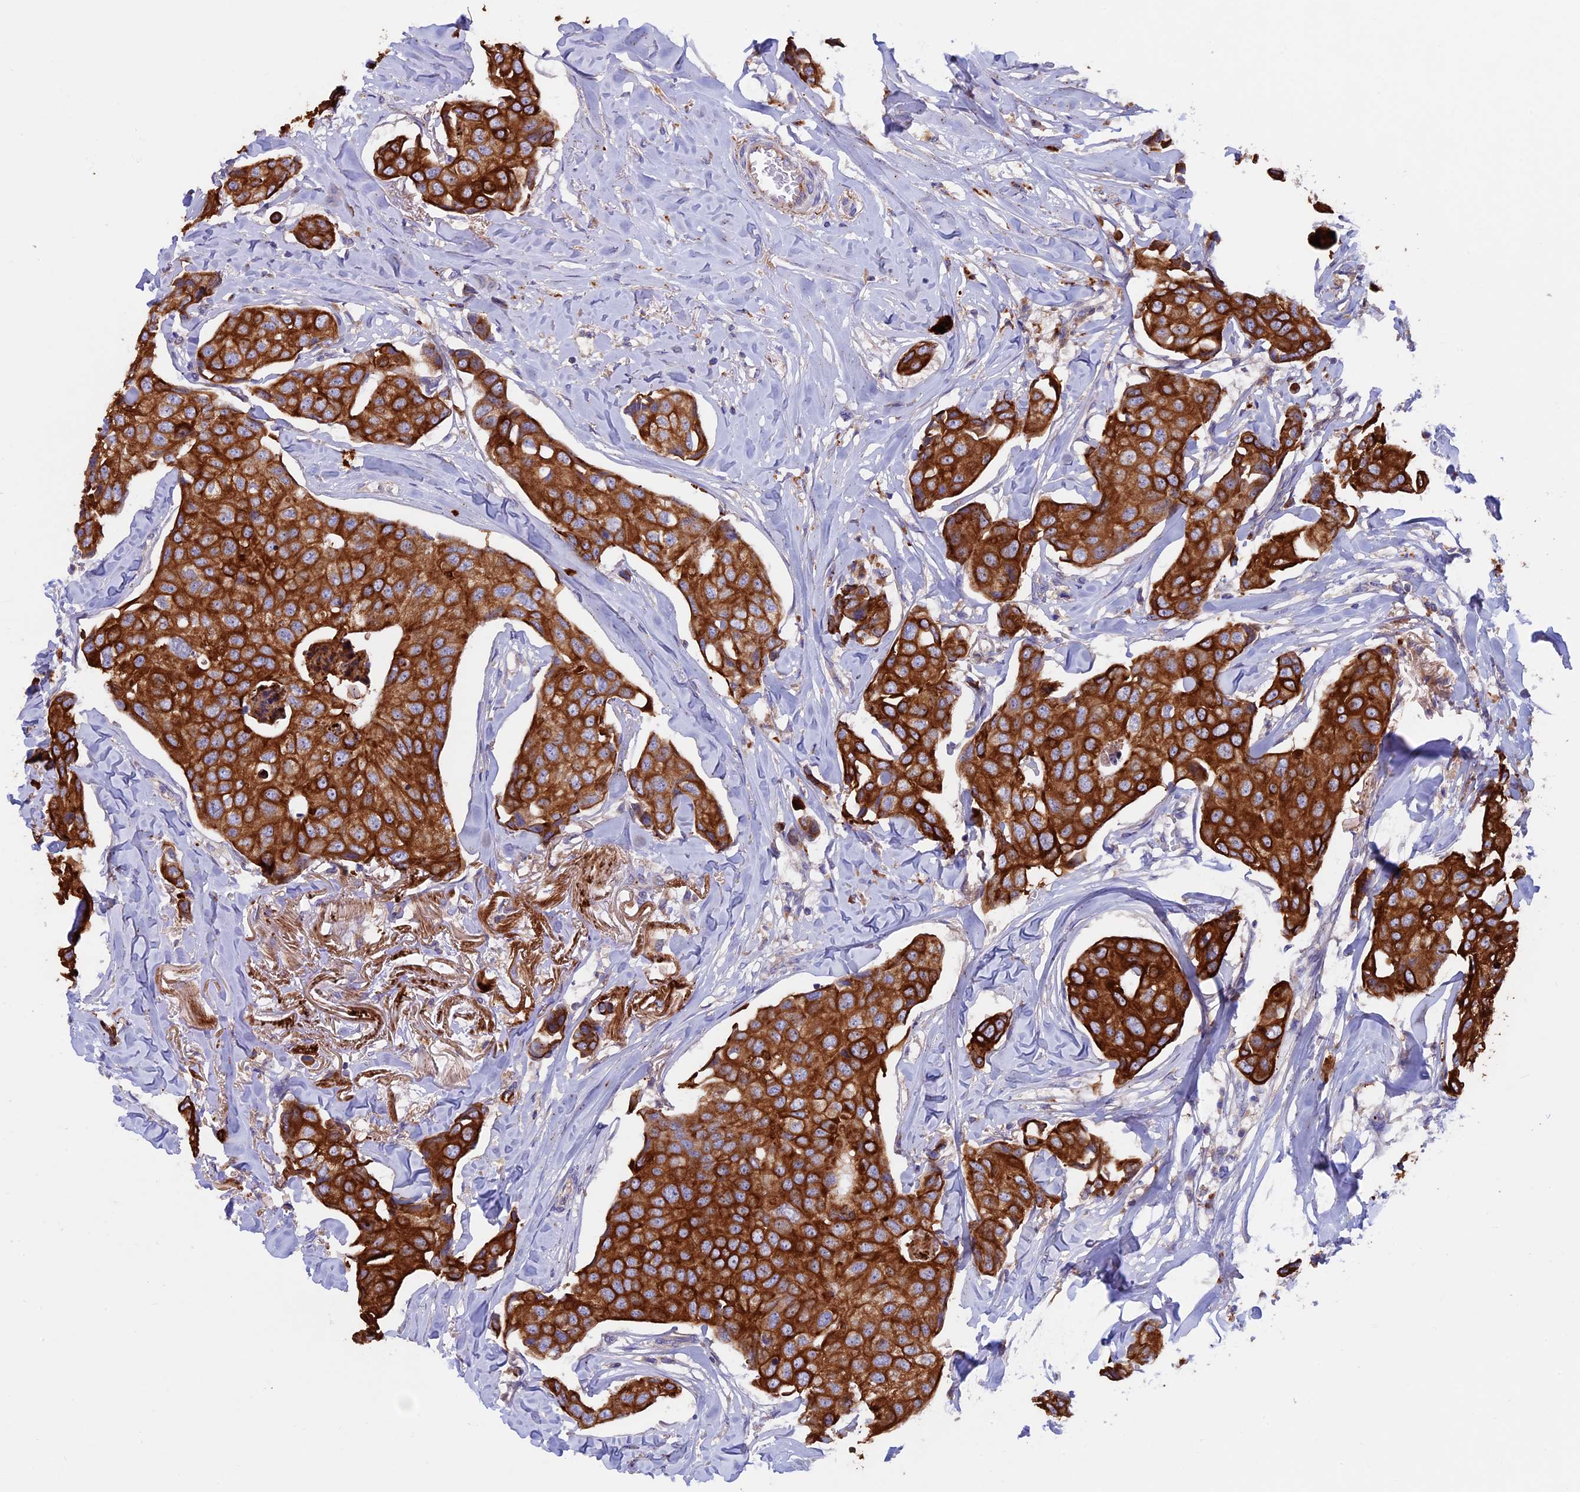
{"staining": {"intensity": "strong", "quantity": ">75%", "location": "cytoplasmic/membranous"}, "tissue": "breast cancer", "cell_type": "Tumor cells", "image_type": "cancer", "snomed": [{"axis": "morphology", "description": "Duct carcinoma"}, {"axis": "topography", "description": "Breast"}], "caption": "The image exhibits immunohistochemical staining of breast cancer. There is strong cytoplasmic/membranous positivity is present in approximately >75% of tumor cells.", "gene": "PTPN9", "patient": {"sex": "female", "age": 80}}